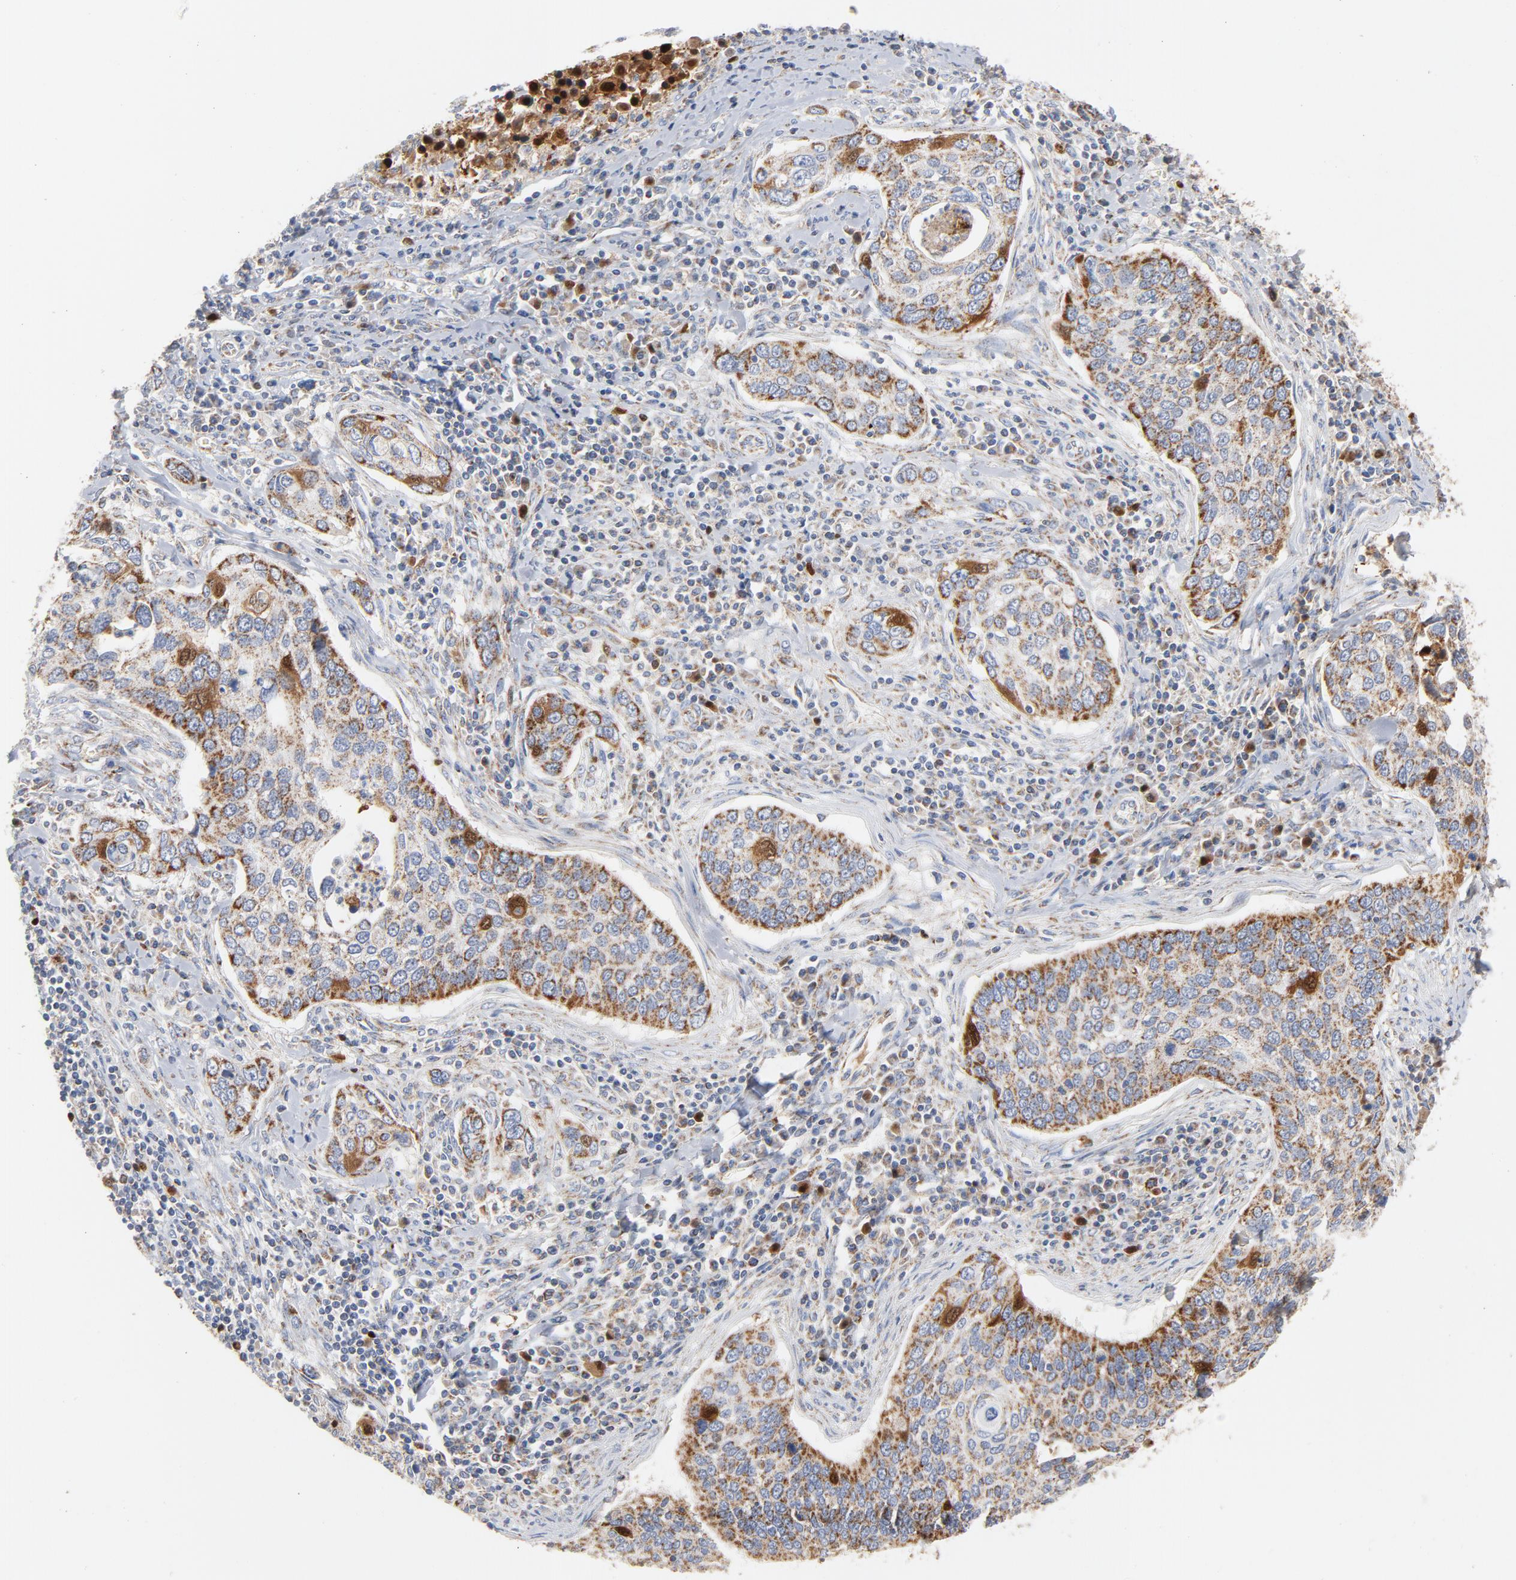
{"staining": {"intensity": "moderate", "quantity": ">75%", "location": "cytoplasmic/membranous"}, "tissue": "cervical cancer", "cell_type": "Tumor cells", "image_type": "cancer", "snomed": [{"axis": "morphology", "description": "Squamous cell carcinoma, NOS"}, {"axis": "topography", "description": "Cervix"}], "caption": "Cervical squamous cell carcinoma was stained to show a protein in brown. There is medium levels of moderate cytoplasmic/membranous staining in about >75% of tumor cells.", "gene": "DIABLO", "patient": {"sex": "female", "age": 53}}